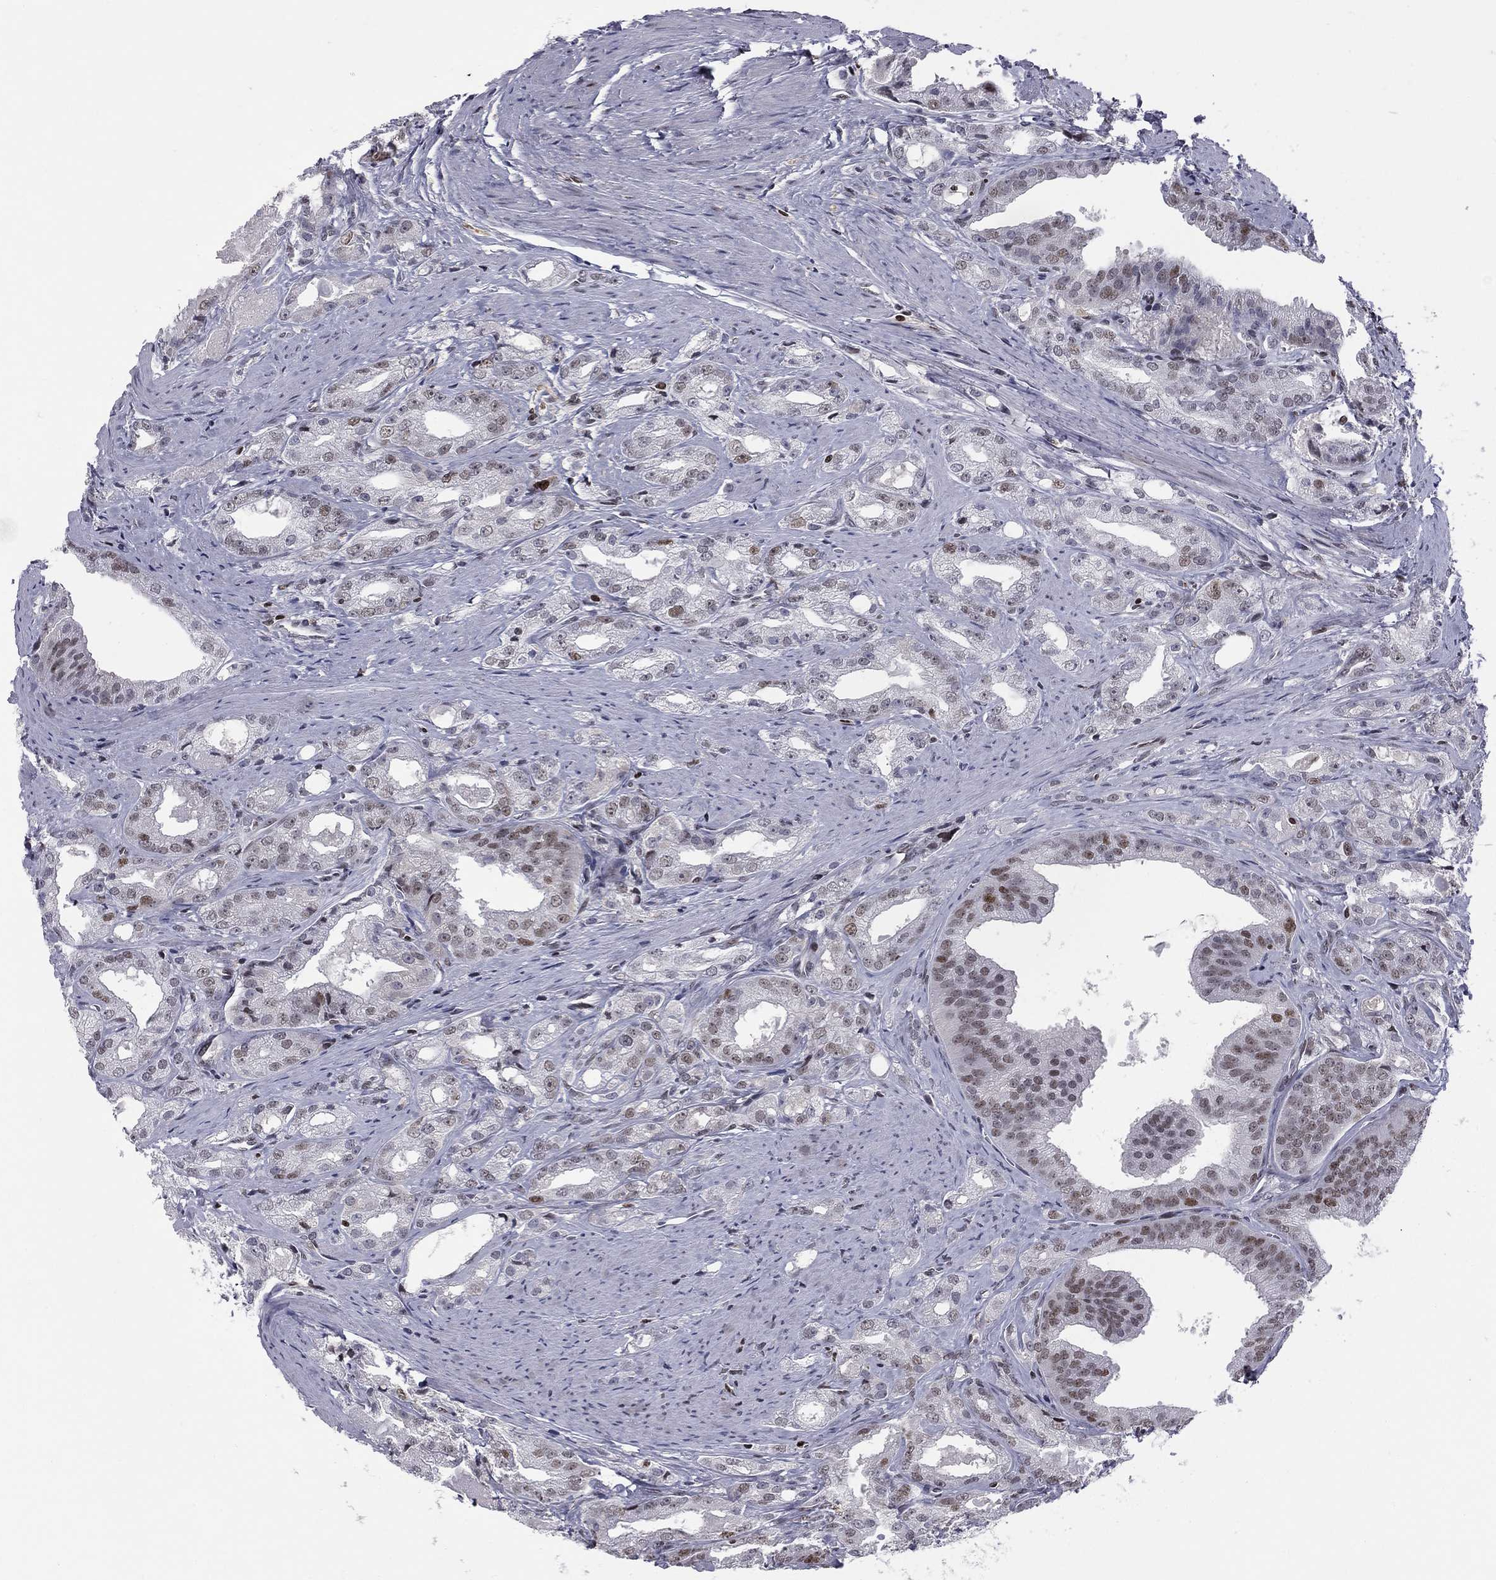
{"staining": {"intensity": "moderate", "quantity": "25%-75%", "location": "nuclear"}, "tissue": "prostate cancer", "cell_type": "Tumor cells", "image_type": "cancer", "snomed": [{"axis": "morphology", "description": "Adenocarcinoma, NOS"}, {"axis": "morphology", "description": "Adenocarcinoma, High grade"}, {"axis": "topography", "description": "Prostate"}], "caption": "Immunohistochemical staining of prostate adenocarcinoma shows medium levels of moderate nuclear protein positivity in approximately 25%-75% of tumor cells.", "gene": "RNASEH2C", "patient": {"sex": "male", "age": 70}}